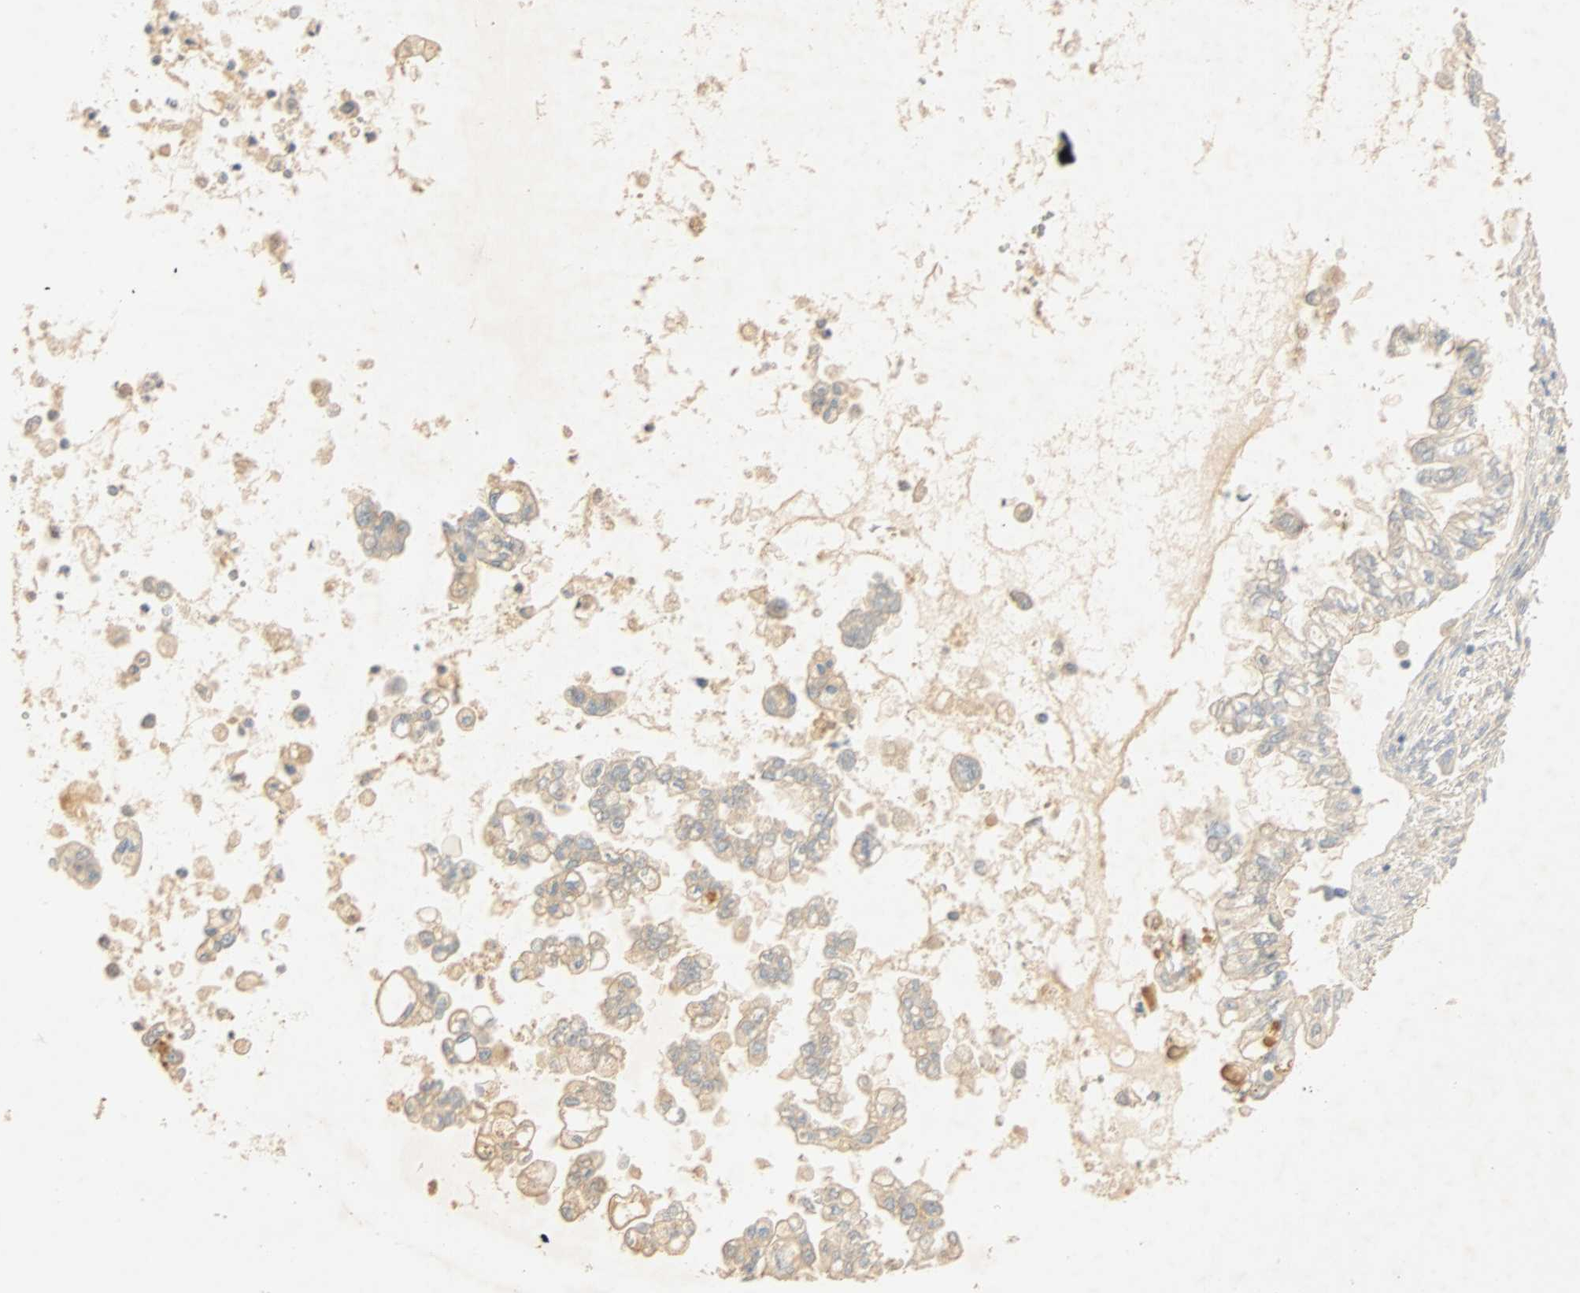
{"staining": {"intensity": "weak", "quantity": "25%-75%", "location": "cytoplasmic/membranous"}, "tissue": "pancreatic cancer", "cell_type": "Tumor cells", "image_type": "cancer", "snomed": [{"axis": "morphology", "description": "Normal tissue, NOS"}, {"axis": "topography", "description": "Pancreas"}], "caption": "Immunohistochemistry (IHC) micrograph of neoplastic tissue: human pancreatic cancer stained using IHC demonstrates low levels of weak protein expression localized specifically in the cytoplasmic/membranous of tumor cells, appearing as a cytoplasmic/membranous brown color.", "gene": "SELENBP1", "patient": {"sex": "male", "age": 42}}